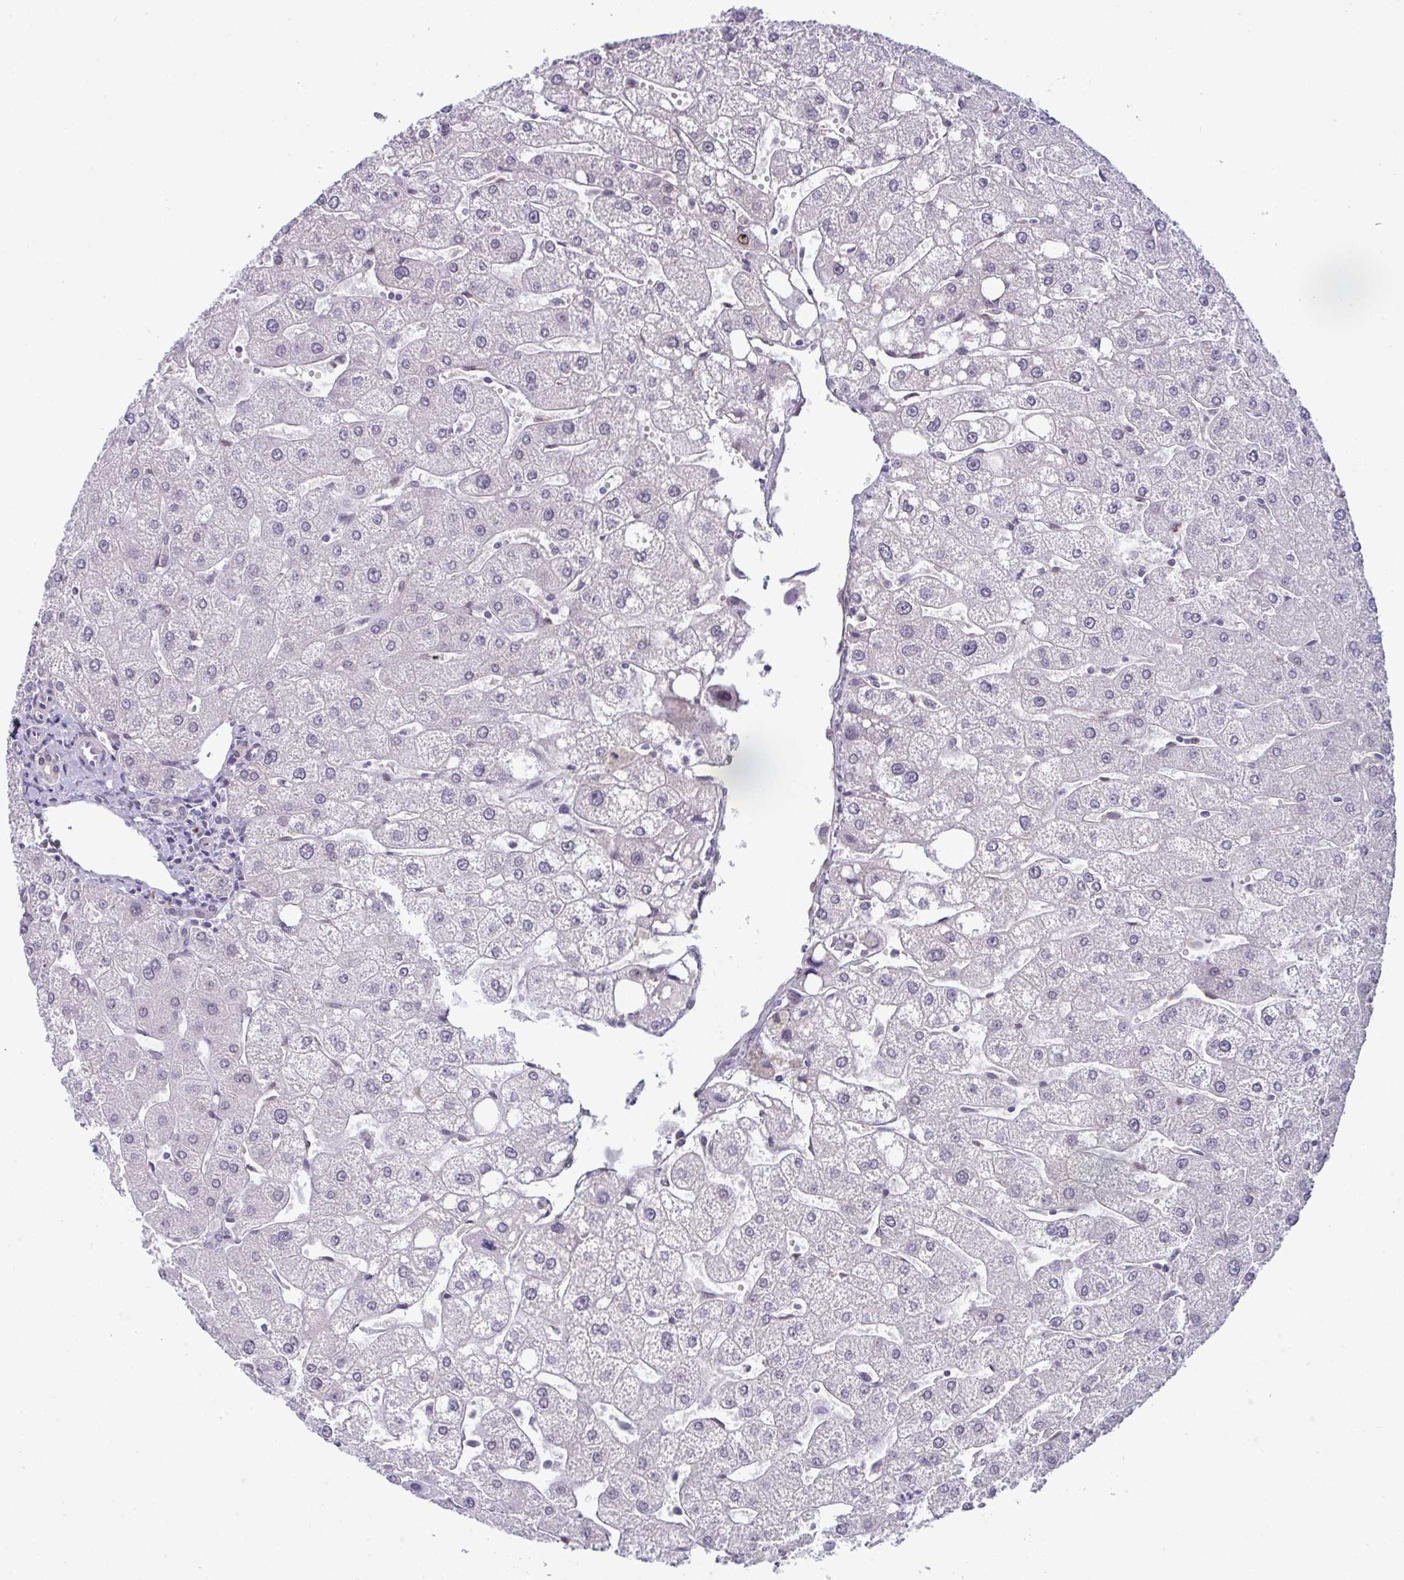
{"staining": {"intensity": "negative", "quantity": "none", "location": "none"}, "tissue": "liver", "cell_type": "Cholangiocytes", "image_type": "normal", "snomed": [{"axis": "morphology", "description": "Normal tissue, NOS"}, {"axis": "topography", "description": "Liver"}], "caption": "Immunohistochemistry of normal human liver shows no staining in cholangiocytes. Brightfield microscopy of immunohistochemistry (IHC) stained with DAB (brown) and hematoxylin (blue), captured at high magnification.", "gene": "SETD7", "patient": {"sex": "male", "age": 67}}